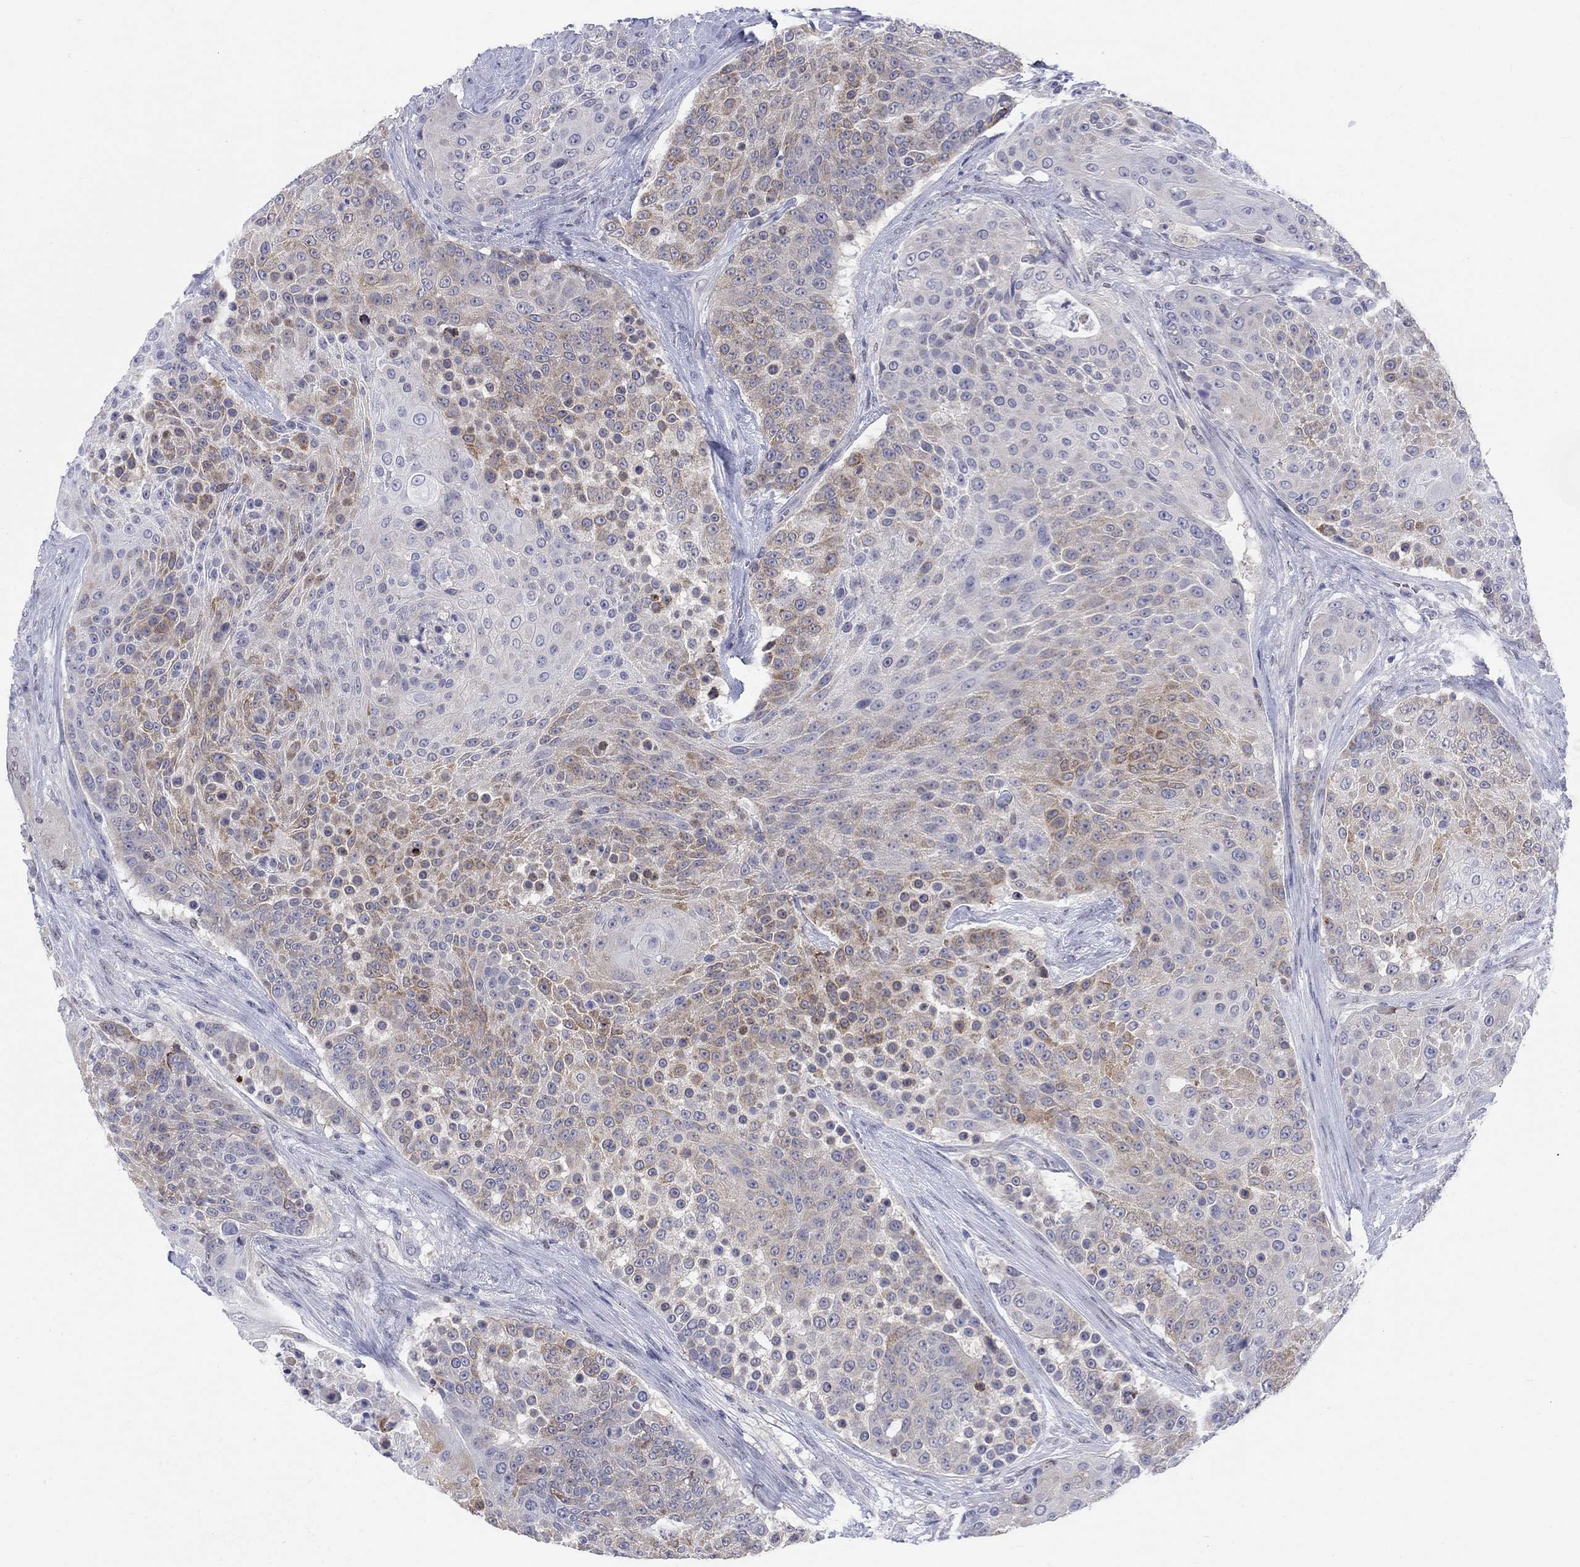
{"staining": {"intensity": "moderate", "quantity": "<25%", "location": "cytoplasmic/membranous"}, "tissue": "urothelial cancer", "cell_type": "Tumor cells", "image_type": "cancer", "snomed": [{"axis": "morphology", "description": "Urothelial carcinoma, High grade"}, {"axis": "topography", "description": "Urinary bladder"}], "caption": "The micrograph shows immunohistochemical staining of high-grade urothelial carcinoma. There is moderate cytoplasmic/membranous staining is present in about <25% of tumor cells.", "gene": "EGFLAM", "patient": {"sex": "female", "age": 63}}